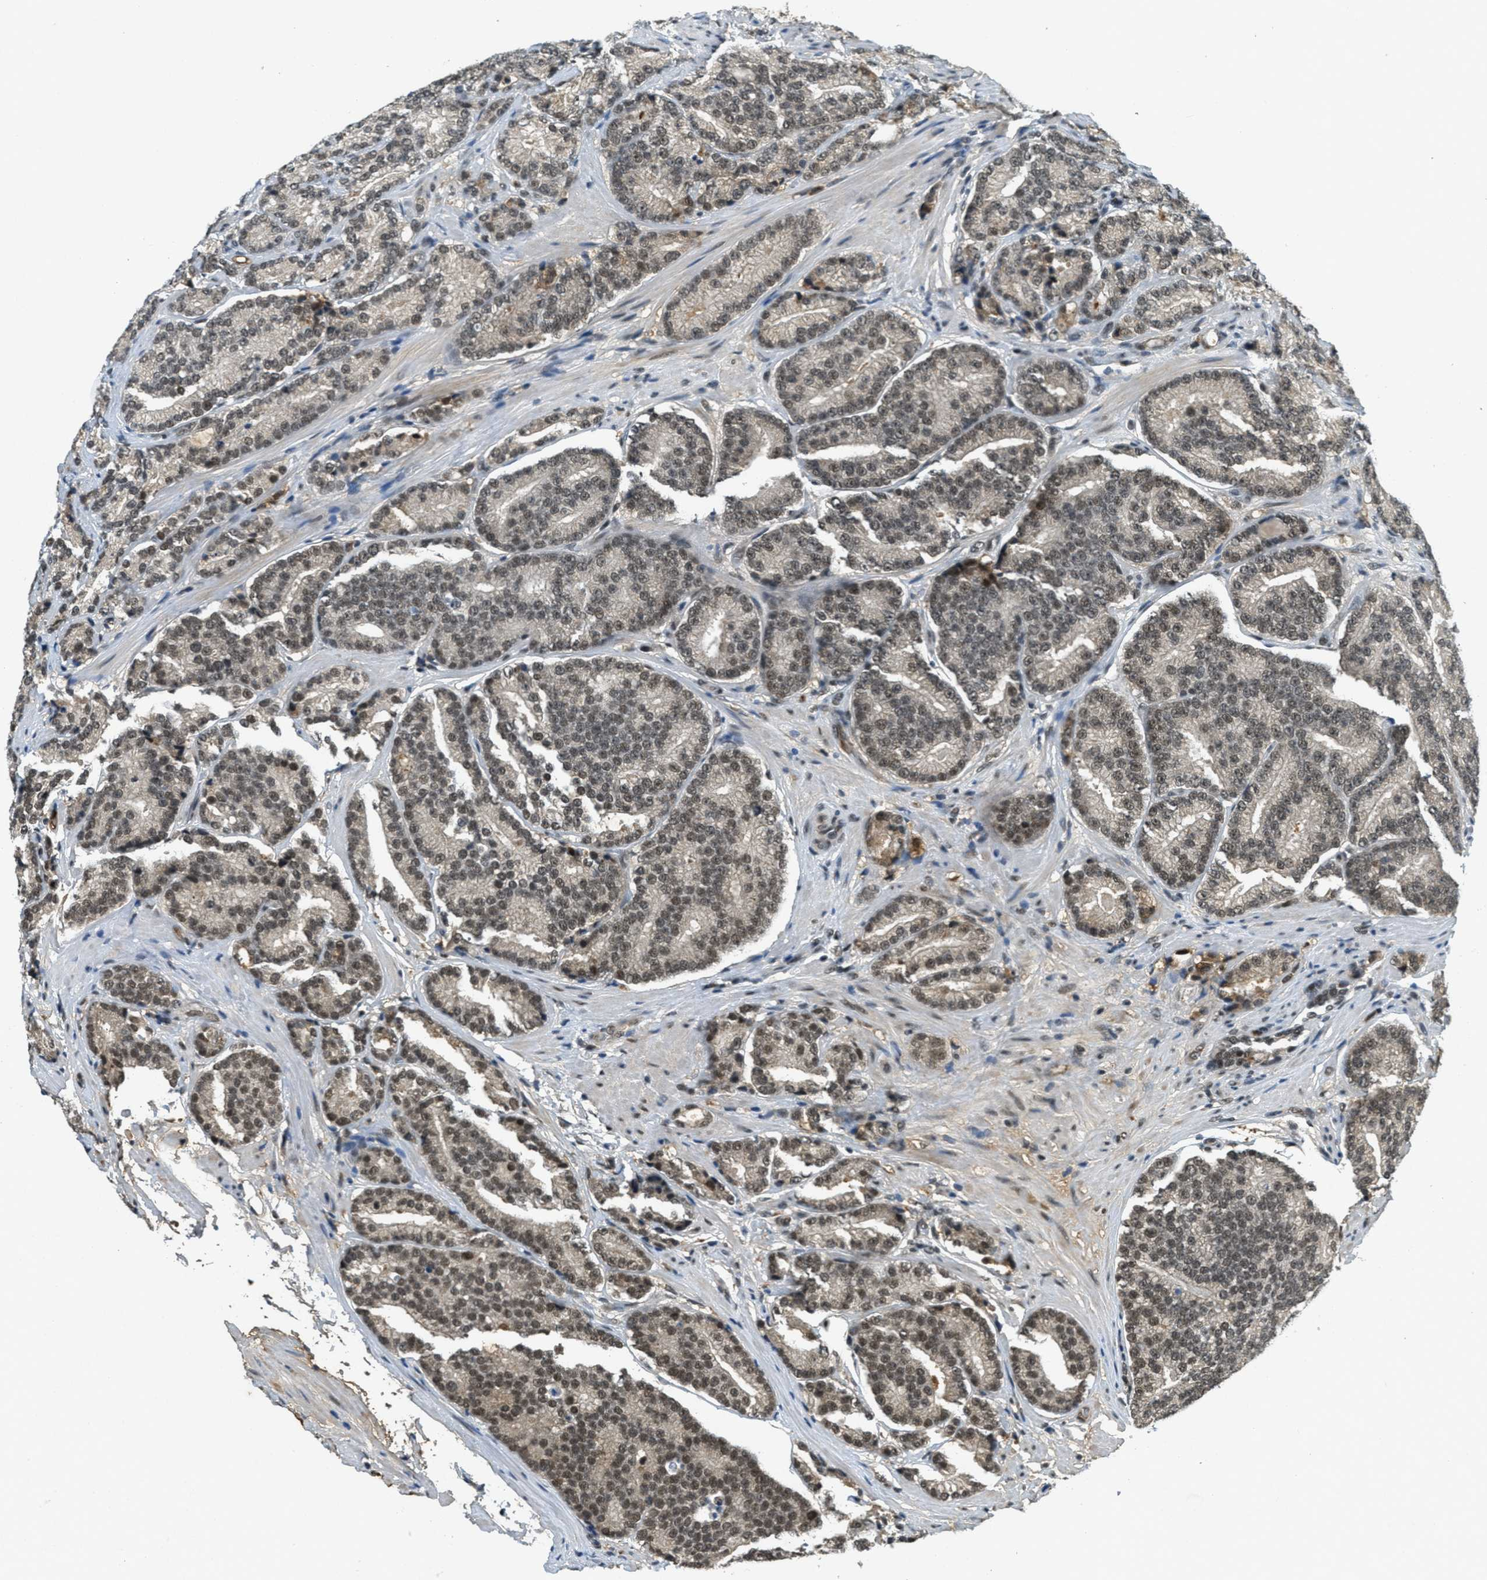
{"staining": {"intensity": "moderate", "quantity": ">75%", "location": "nuclear"}, "tissue": "prostate cancer", "cell_type": "Tumor cells", "image_type": "cancer", "snomed": [{"axis": "morphology", "description": "Adenocarcinoma, High grade"}, {"axis": "topography", "description": "Prostate"}], "caption": "DAB (3,3'-diaminobenzidine) immunohistochemical staining of high-grade adenocarcinoma (prostate) displays moderate nuclear protein expression in approximately >75% of tumor cells.", "gene": "ZNF148", "patient": {"sex": "male", "age": 61}}